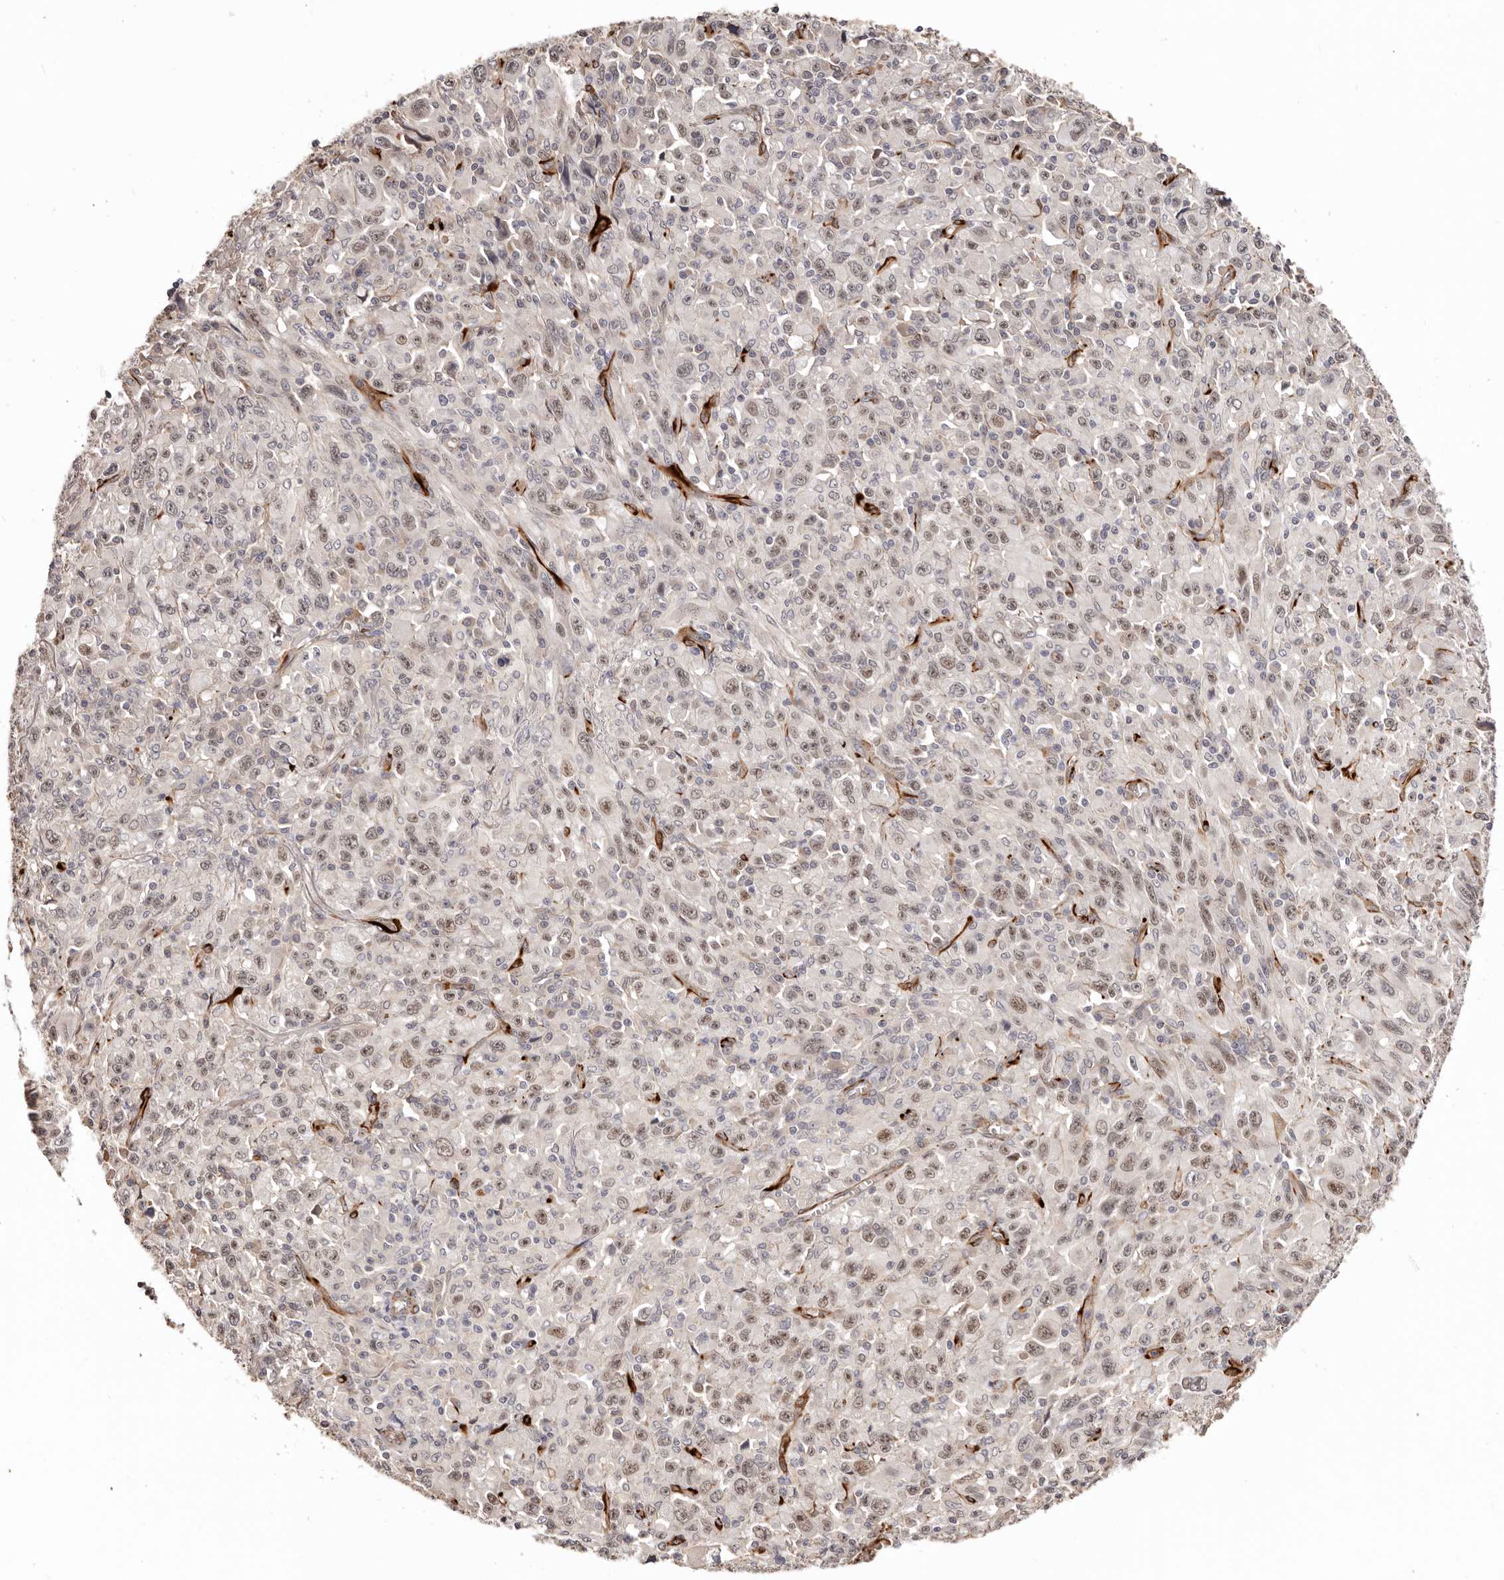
{"staining": {"intensity": "weak", "quantity": "25%-75%", "location": "nuclear"}, "tissue": "melanoma", "cell_type": "Tumor cells", "image_type": "cancer", "snomed": [{"axis": "morphology", "description": "Malignant melanoma, Metastatic site"}, {"axis": "topography", "description": "Skin"}], "caption": "The immunohistochemical stain shows weak nuclear positivity in tumor cells of melanoma tissue. The protein is shown in brown color, while the nuclei are stained blue.", "gene": "ZNF557", "patient": {"sex": "female", "age": 56}}